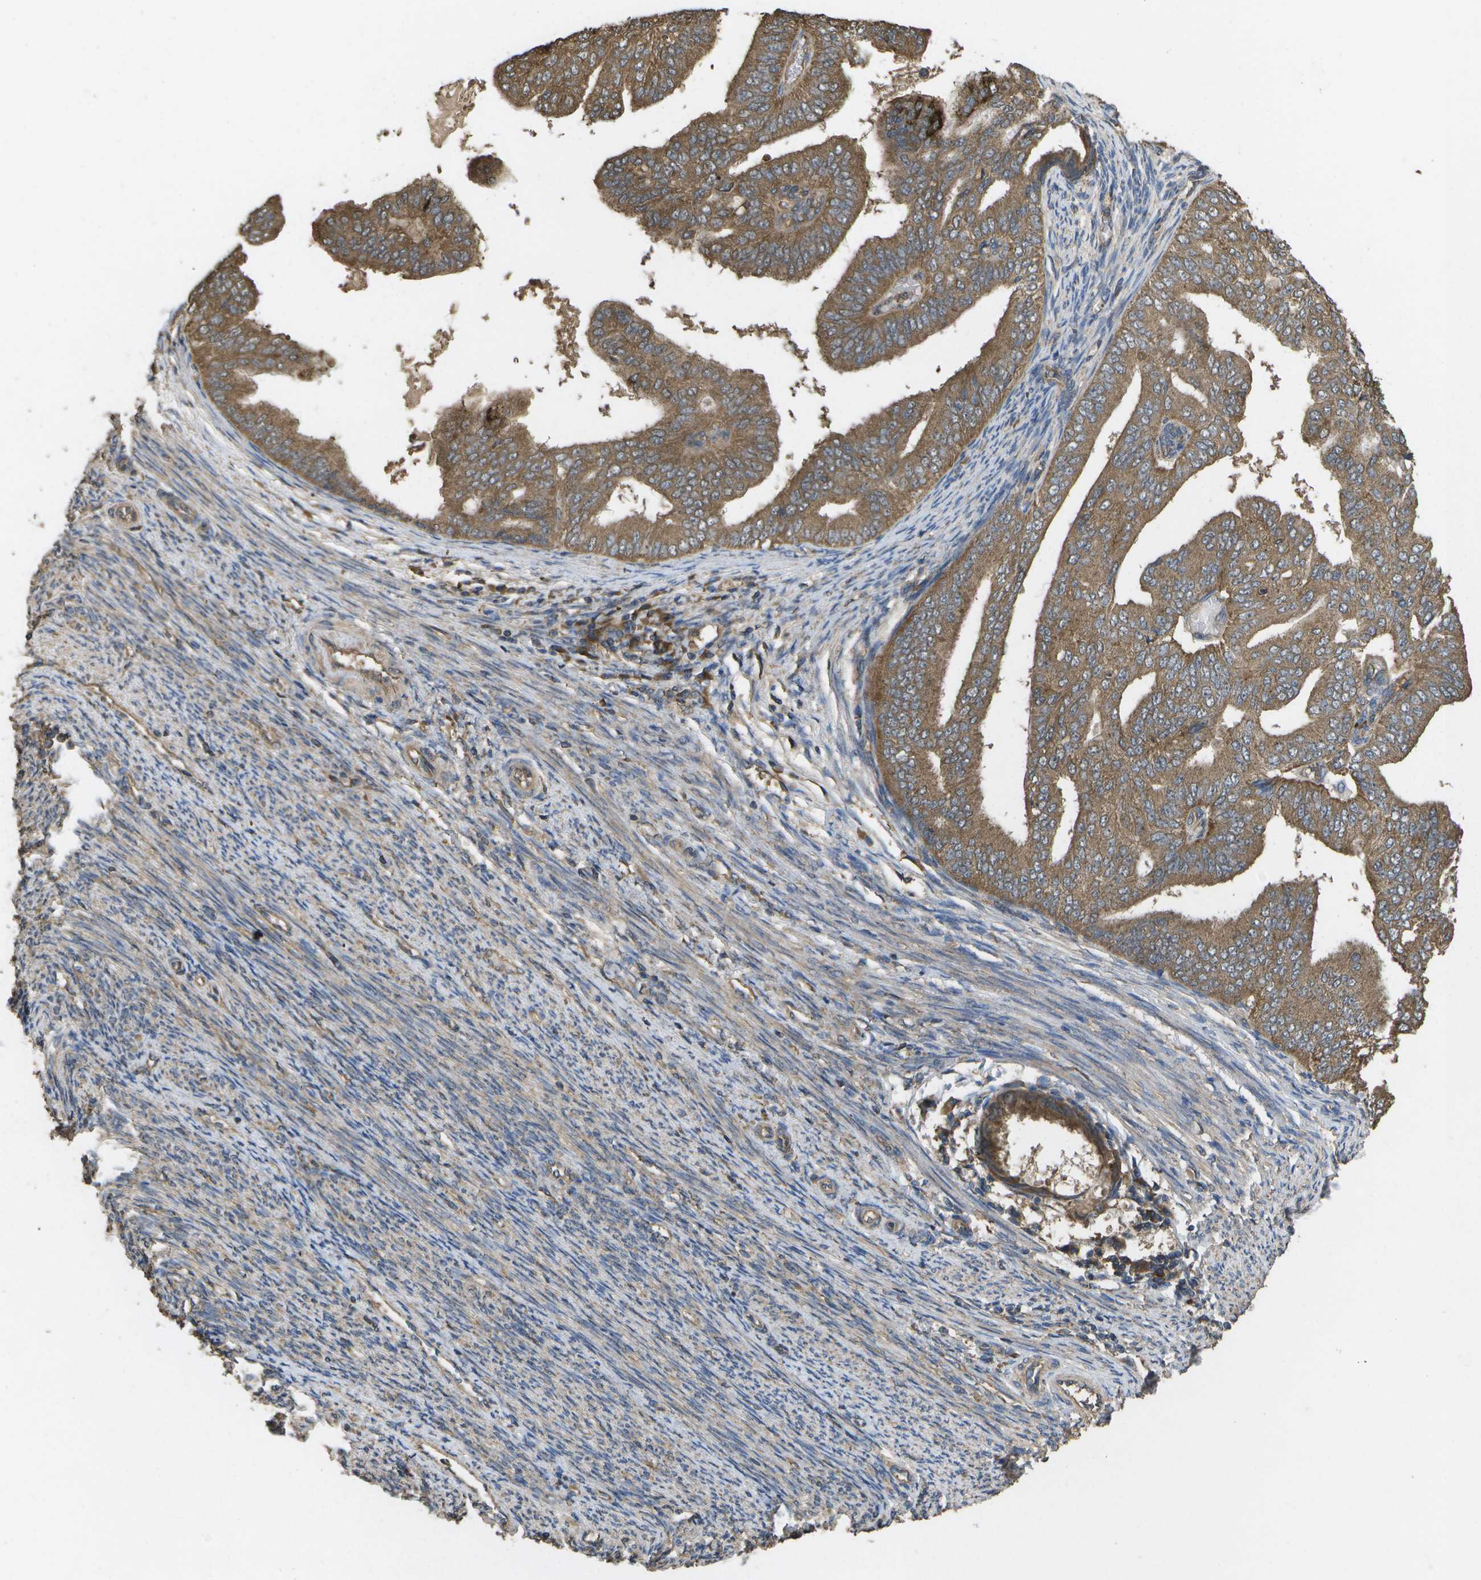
{"staining": {"intensity": "moderate", "quantity": ">75%", "location": "cytoplasmic/membranous"}, "tissue": "endometrial cancer", "cell_type": "Tumor cells", "image_type": "cancer", "snomed": [{"axis": "morphology", "description": "Adenocarcinoma, NOS"}, {"axis": "topography", "description": "Endometrium"}], "caption": "IHC histopathology image of neoplastic tissue: endometrial adenocarcinoma stained using IHC shows medium levels of moderate protein expression localized specifically in the cytoplasmic/membranous of tumor cells, appearing as a cytoplasmic/membranous brown color.", "gene": "SACS", "patient": {"sex": "female", "age": 58}}